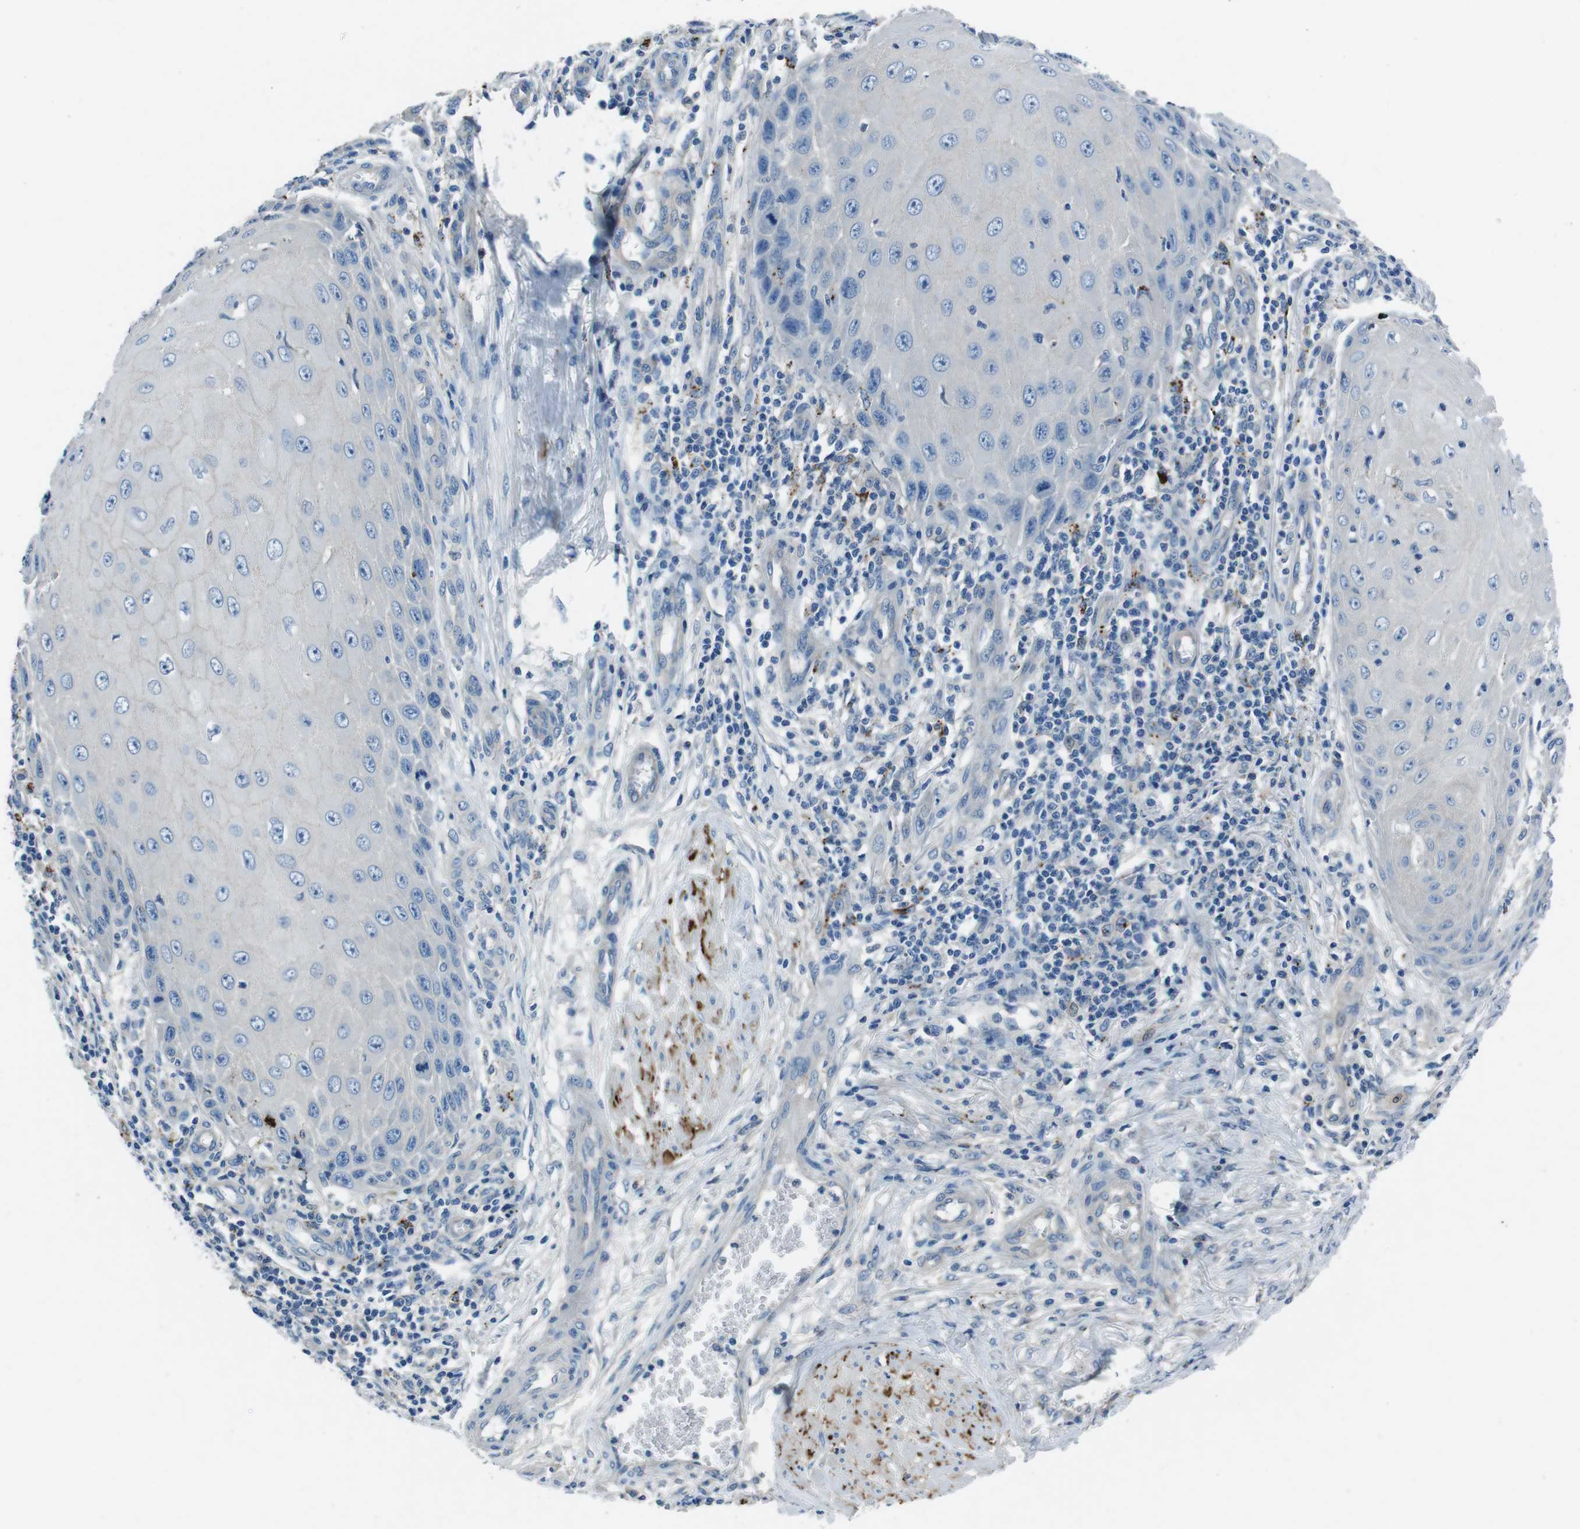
{"staining": {"intensity": "negative", "quantity": "none", "location": "none"}, "tissue": "skin cancer", "cell_type": "Tumor cells", "image_type": "cancer", "snomed": [{"axis": "morphology", "description": "Squamous cell carcinoma, NOS"}, {"axis": "topography", "description": "Skin"}], "caption": "There is no significant staining in tumor cells of squamous cell carcinoma (skin).", "gene": "TULP3", "patient": {"sex": "female", "age": 73}}